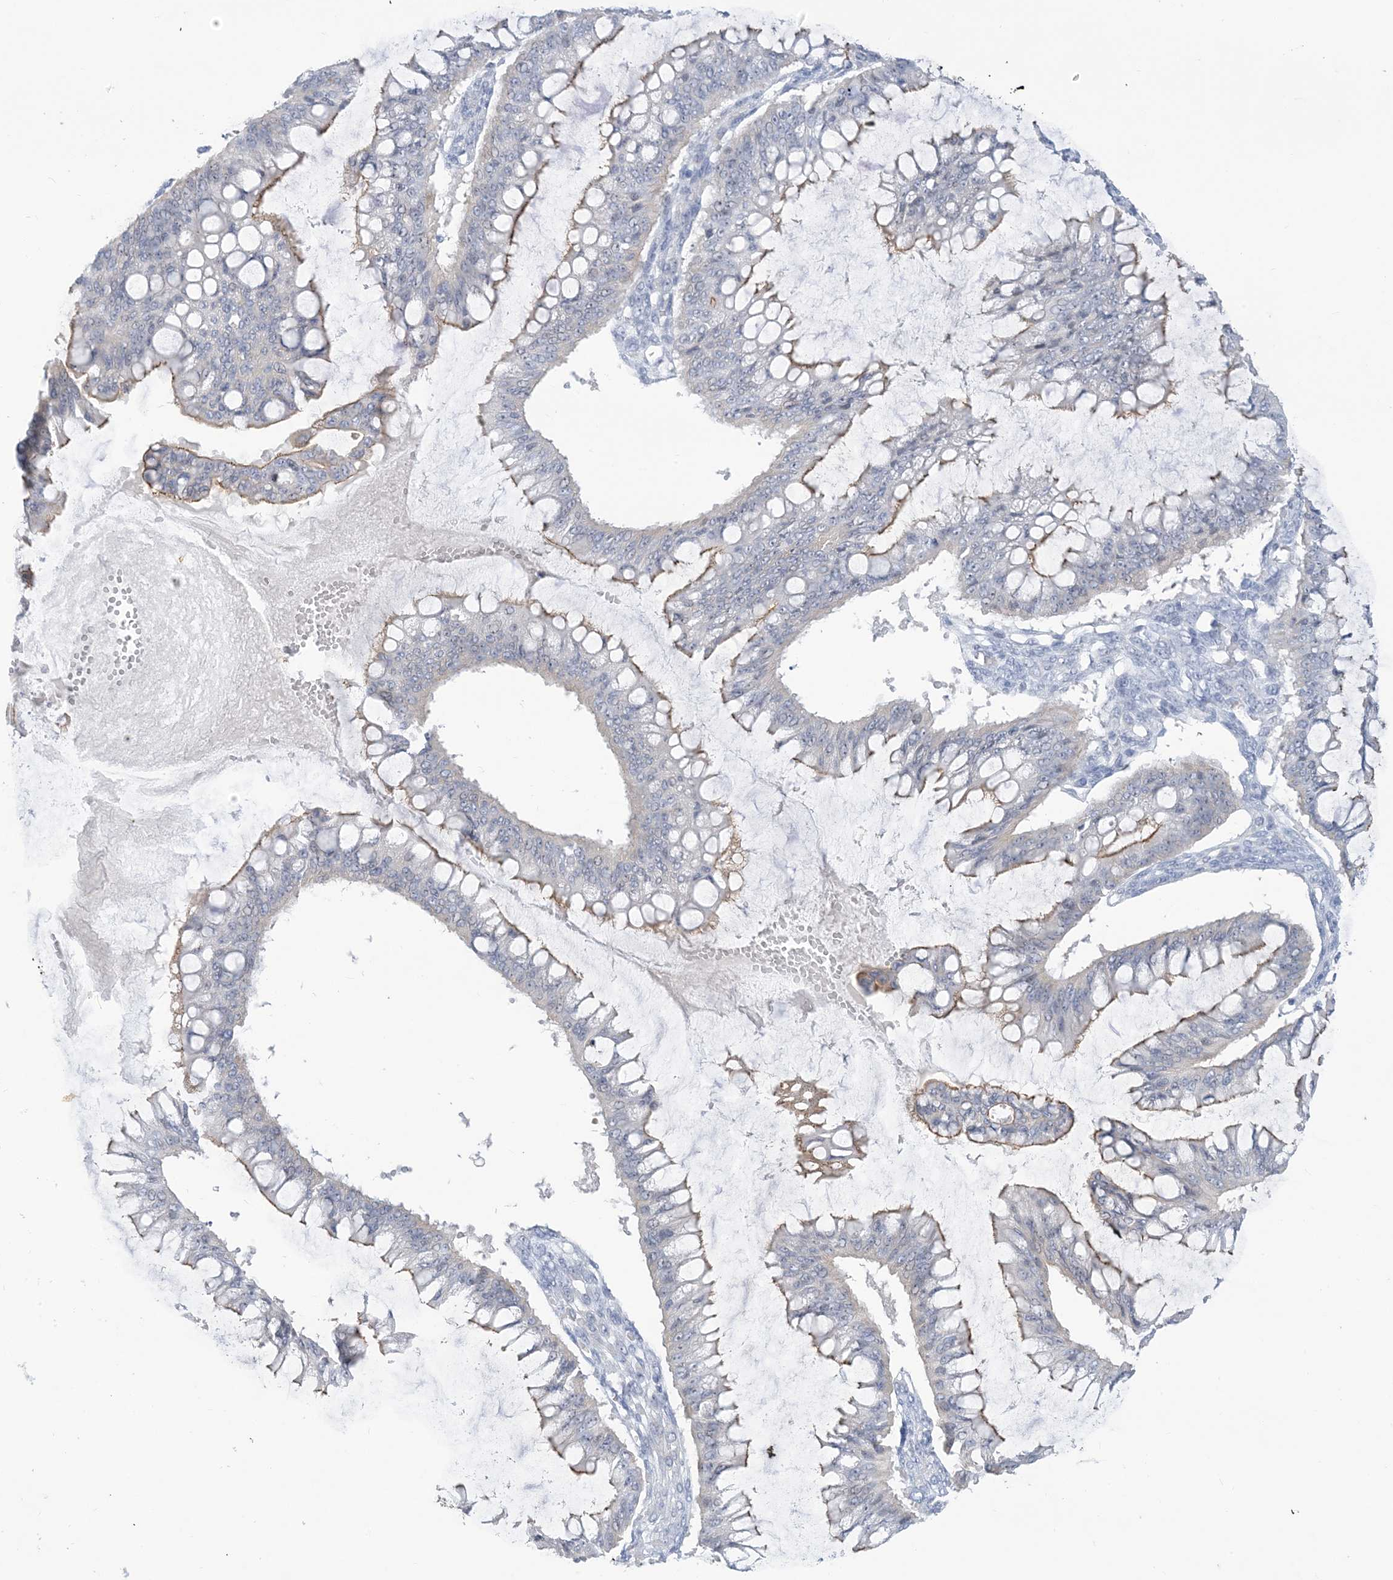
{"staining": {"intensity": "moderate", "quantity": "<25%", "location": "cytoplasmic/membranous"}, "tissue": "ovarian cancer", "cell_type": "Tumor cells", "image_type": "cancer", "snomed": [{"axis": "morphology", "description": "Cystadenocarcinoma, mucinous, NOS"}, {"axis": "topography", "description": "Ovary"}], "caption": "Protein staining of ovarian cancer tissue demonstrates moderate cytoplasmic/membranous positivity in approximately <25% of tumor cells.", "gene": "IL36B", "patient": {"sex": "female", "age": 73}}